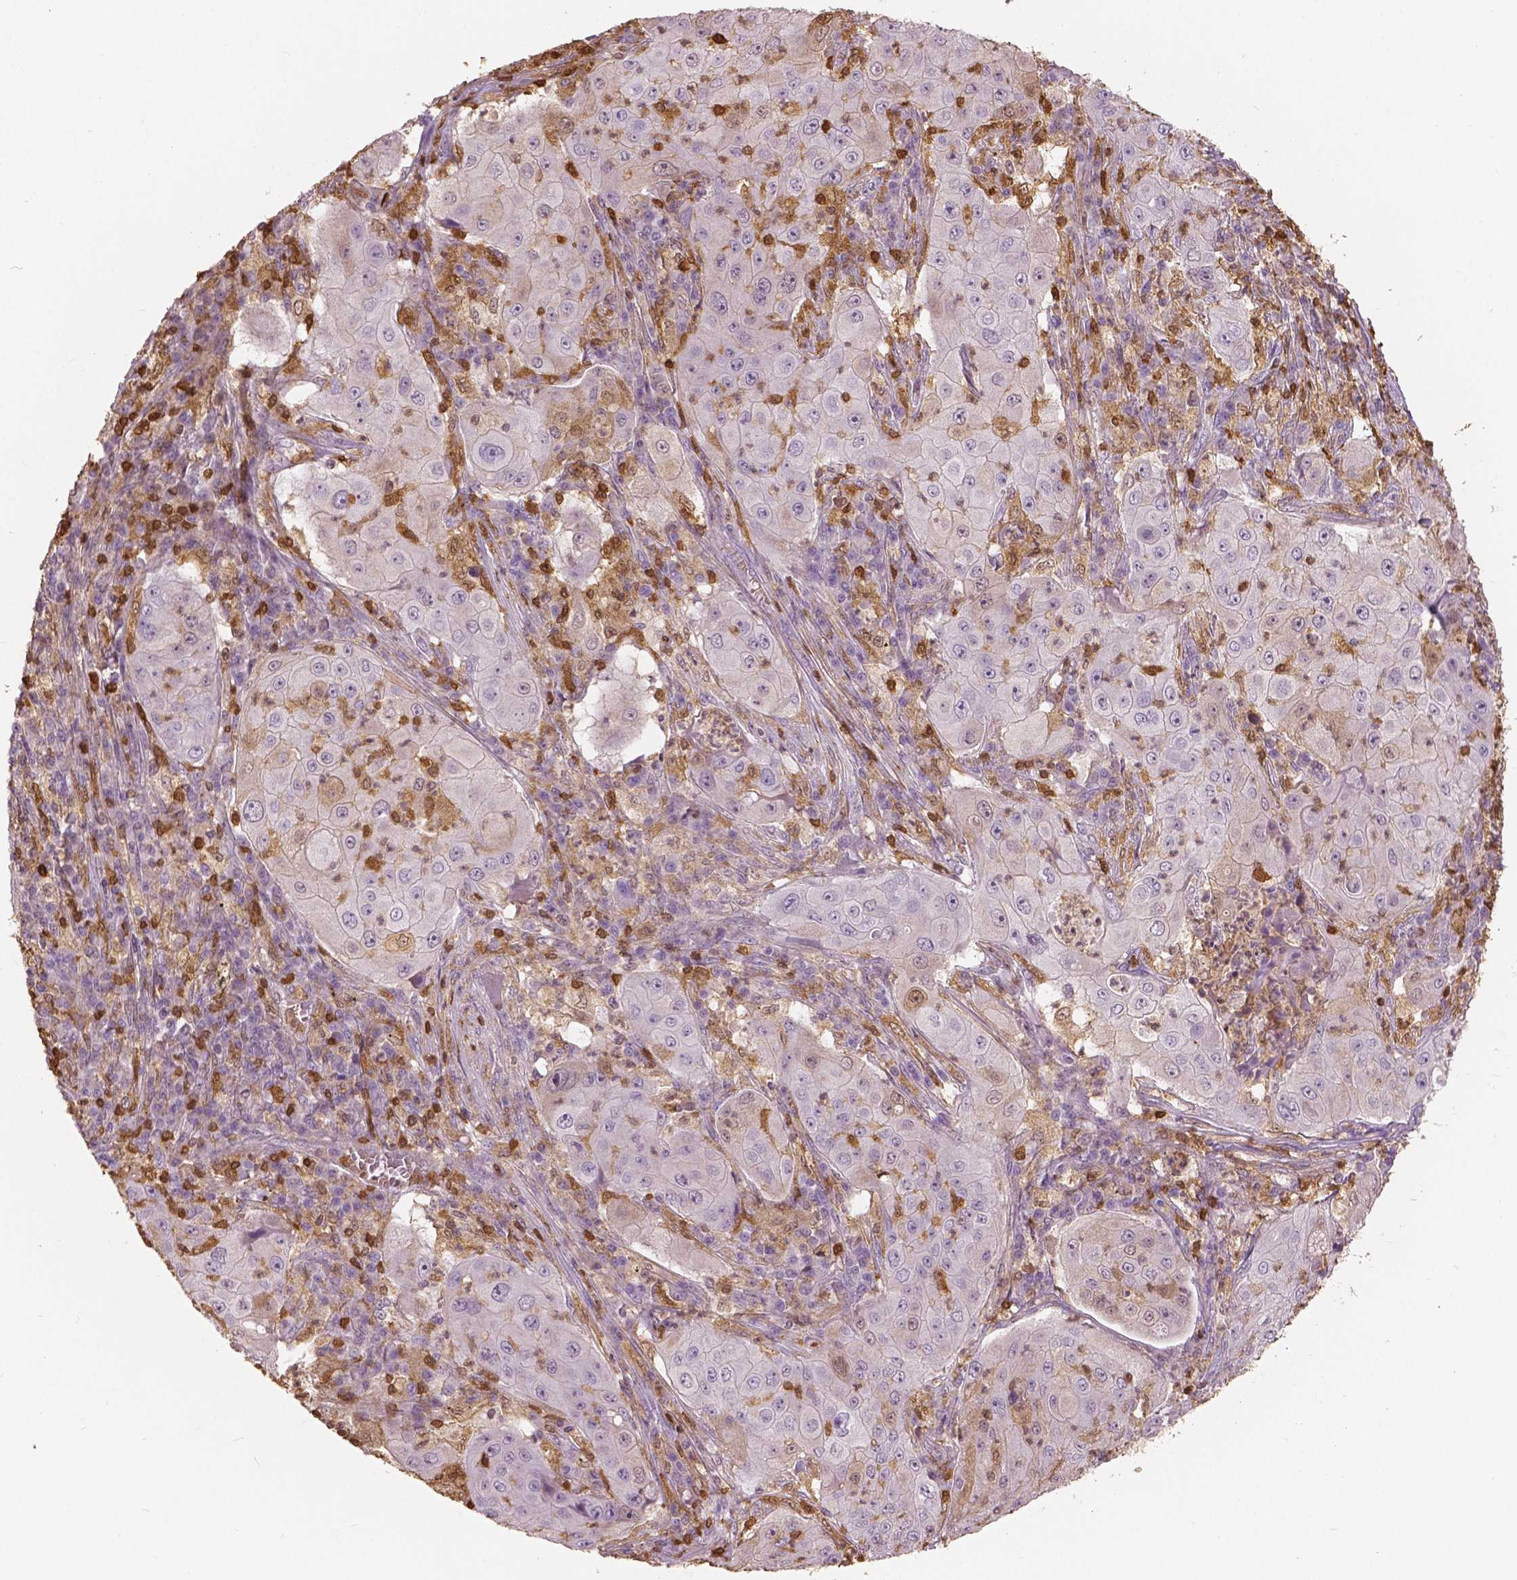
{"staining": {"intensity": "negative", "quantity": "none", "location": "none"}, "tissue": "lung cancer", "cell_type": "Tumor cells", "image_type": "cancer", "snomed": [{"axis": "morphology", "description": "Squamous cell carcinoma, NOS"}, {"axis": "topography", "description": "Lung"}], "caption": "High magnification brightfield microscopy of lung cancer (squamous cell carcinoma) stained with DAB (3,3'-diaminobenzidine) (brown) and counterstained with hematoxylin (blue): tumor cells show no significant expression.", "gene": "S100A4", "patient": {"sex": "female", "age": 59}}